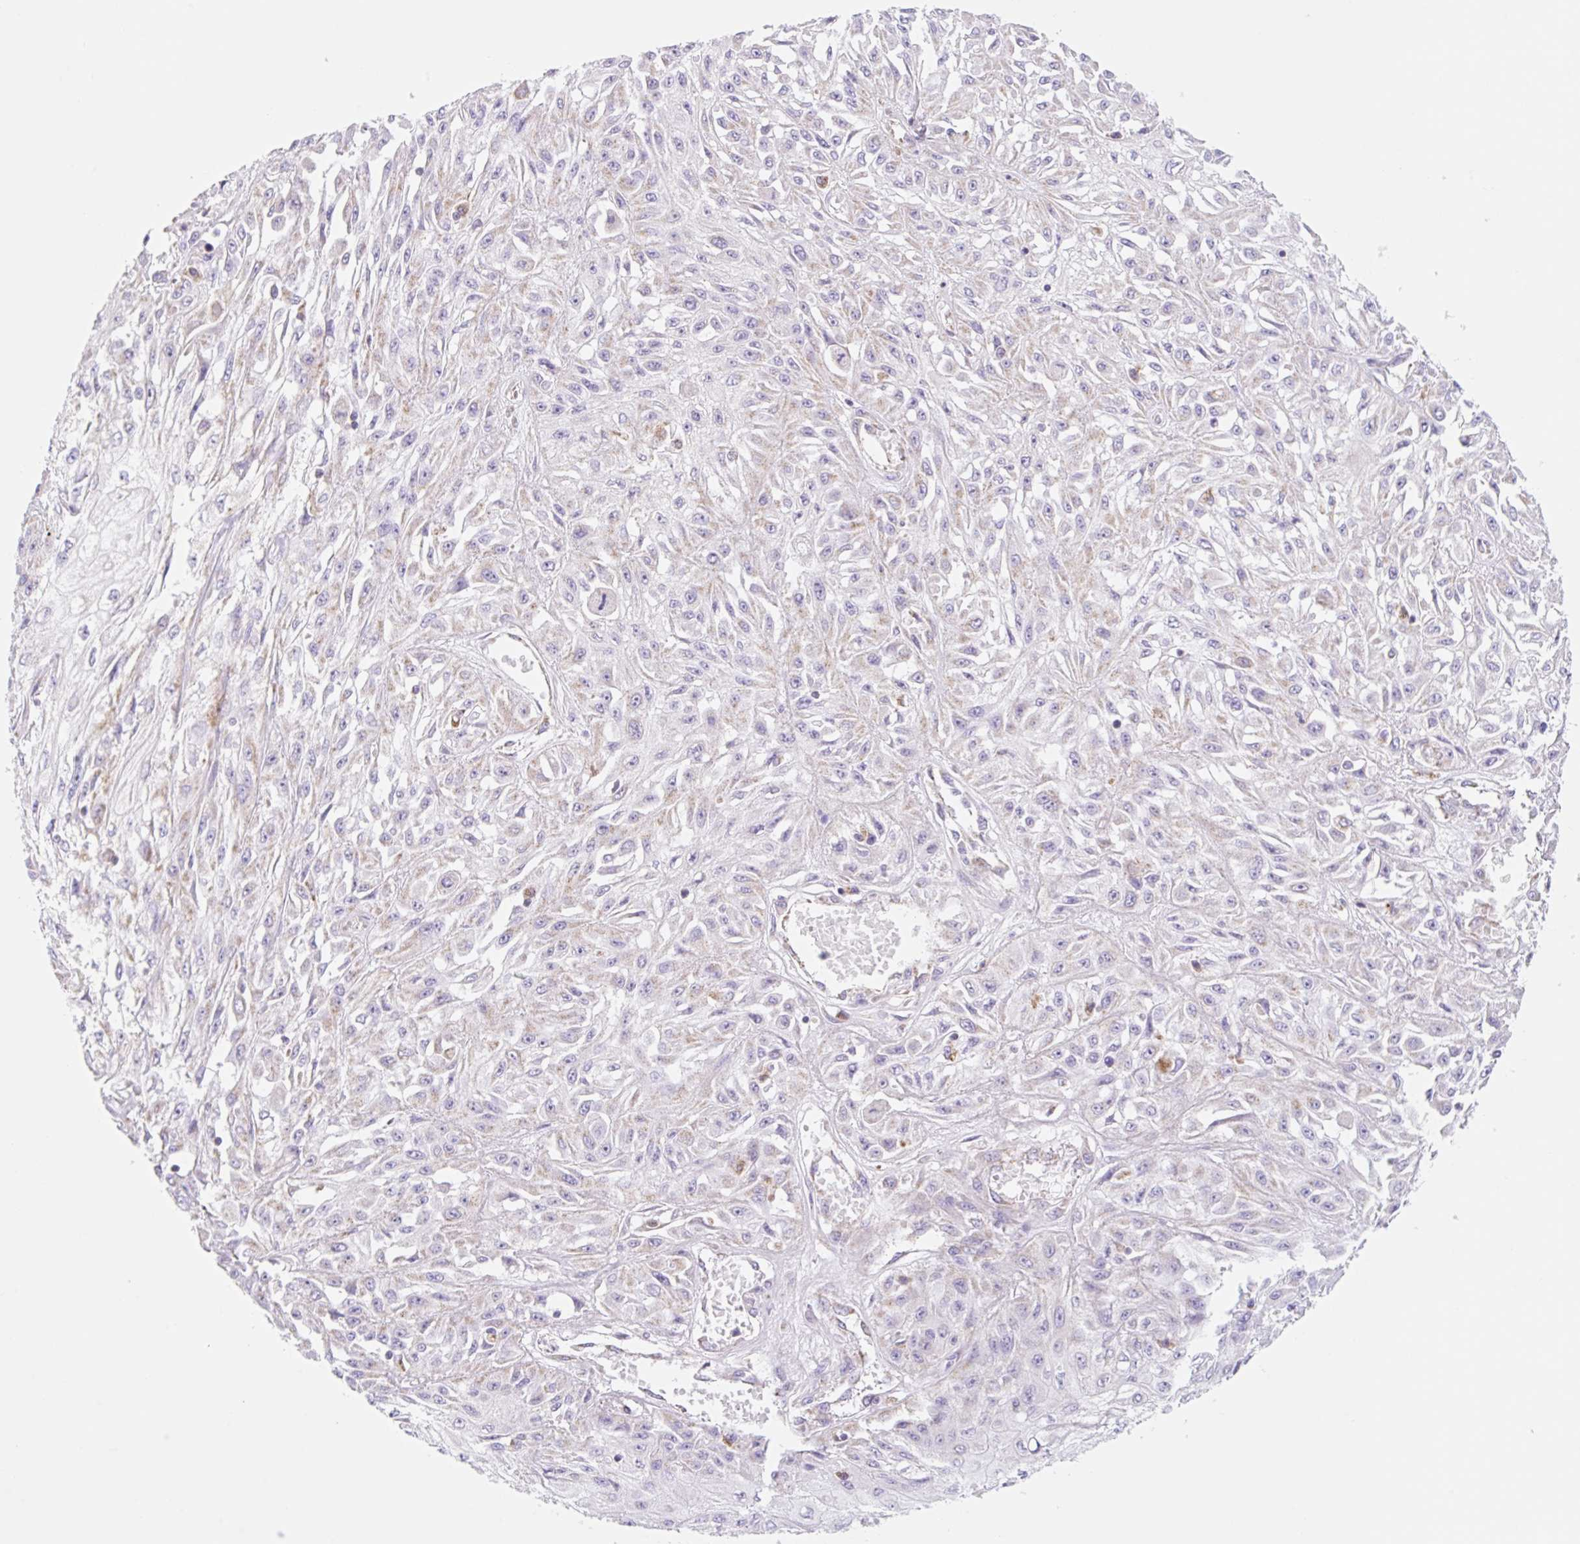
{"staining": {"intensity": "negative", "quantity": "none", "location": "none"}, "tissue": "skin cancer", "cell_type": "Tumor cells", "image_type": "cancer", "snomed": [{"axis": "morphology", "description": "Squamous cell carcinoma, NOS"}, {"axis": "morphology", "description": "Squamous cell carcinoma, metastatic, NOS"}, {"axis": "topography", "description": "Skin"}, {"axis": "topography", "description": "Lymph node"}], "caption": "DAB (3,3'-diaminobenzidine) immunohistochemical staining of human skin cancer (squamous cell carcinoma) exhibits no significant positivity in tumor cells.", "gene": "CLEC3A", "patient": {"sex": "male", "age": 75}}